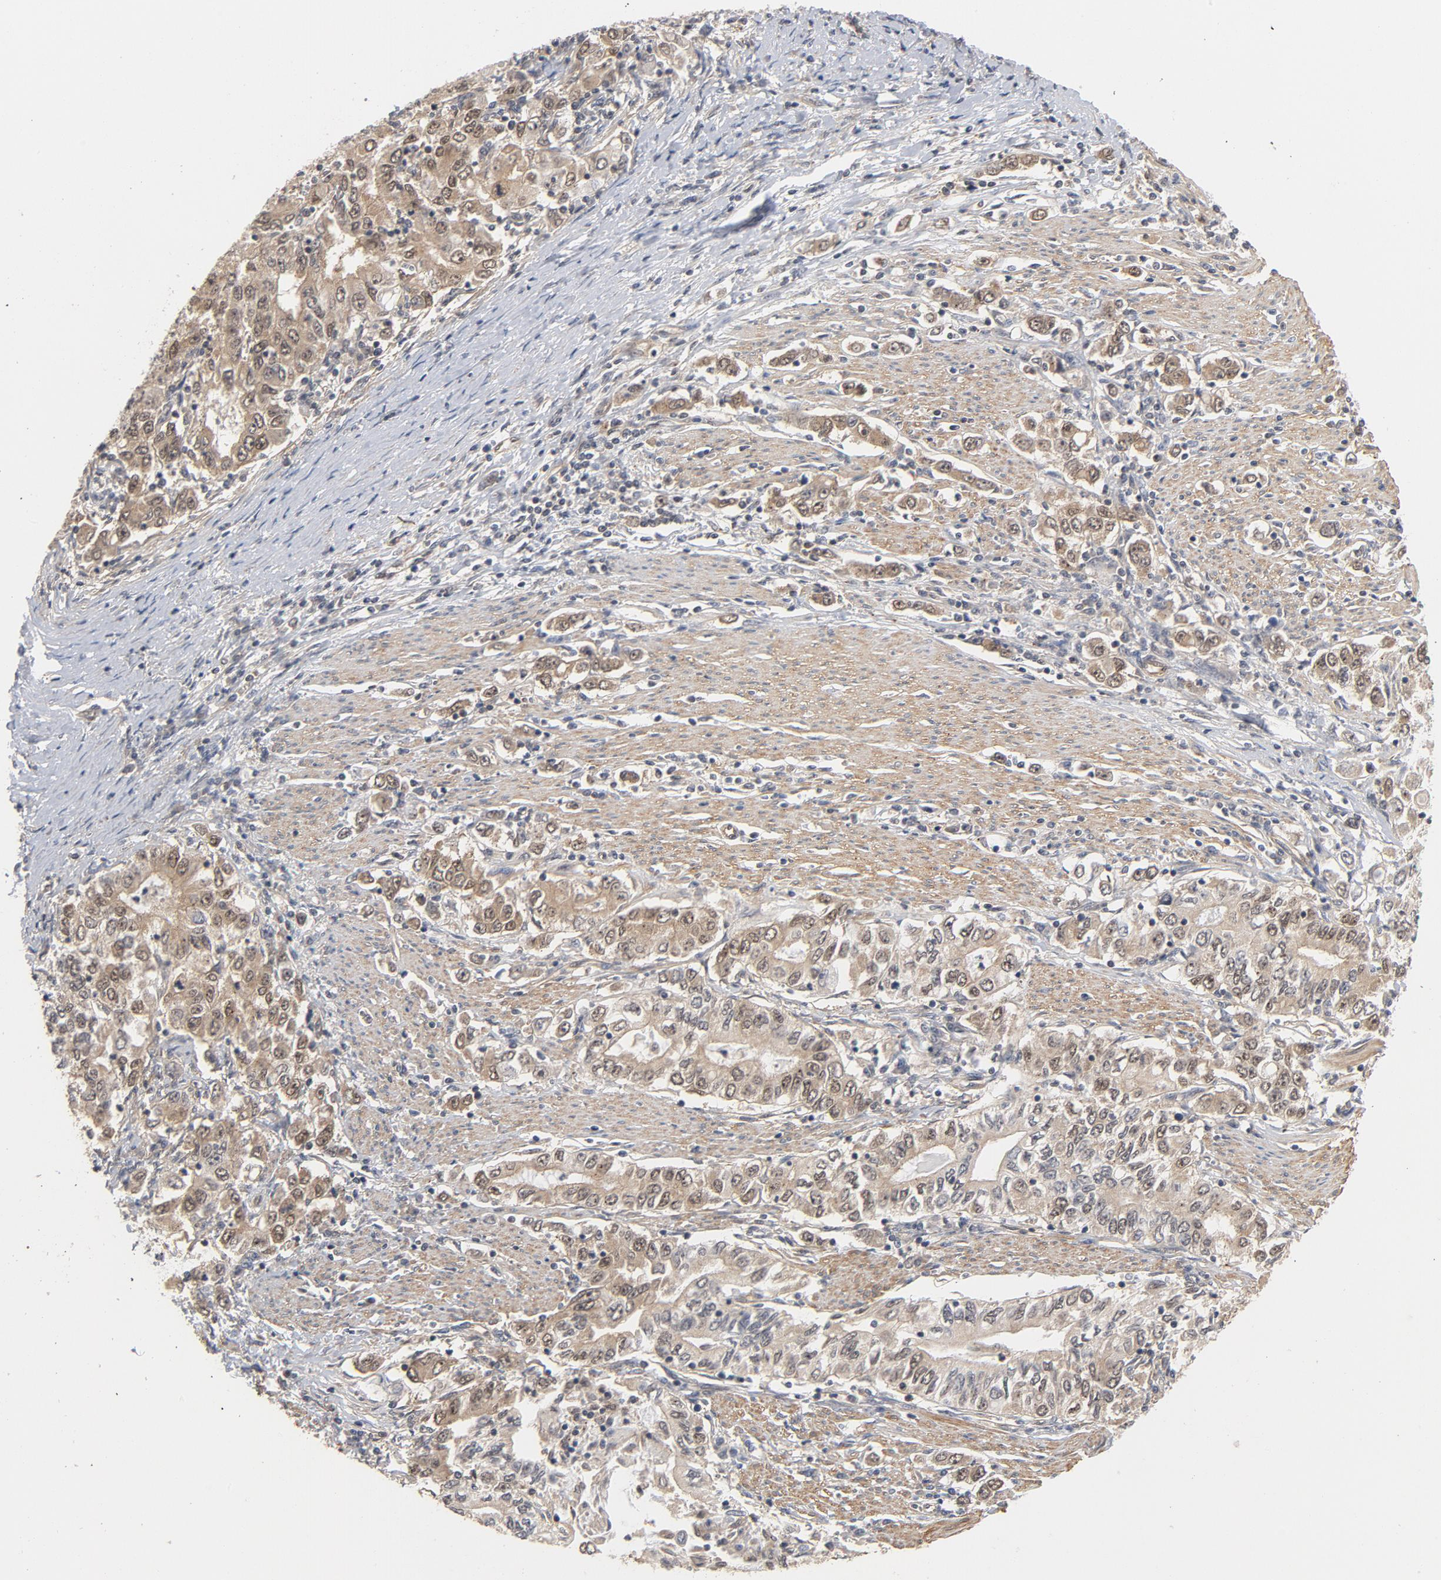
{"staining": {"intensity": "moderate", "quantity": ">75%", "location": "cytoplasmic/membranous"}, "tissue": "stomach cancer", "cell_type": "Tumor cells", "image_type": "cancer", "snomed": [{"axis": "morphology", "description": "Adenocarcinoma, NOS"}, {"axis": "topography", "description": "Stomach, lower"}], "caption": "Stomach adenocarcinoma was stained to show a protein in brown. There is medium levels of moderate cytoplasmic/membranous positivity in approximately >75% of tumor cells.", "gene": "CDC37", "patient": {"sex": "female", "age": 72}}